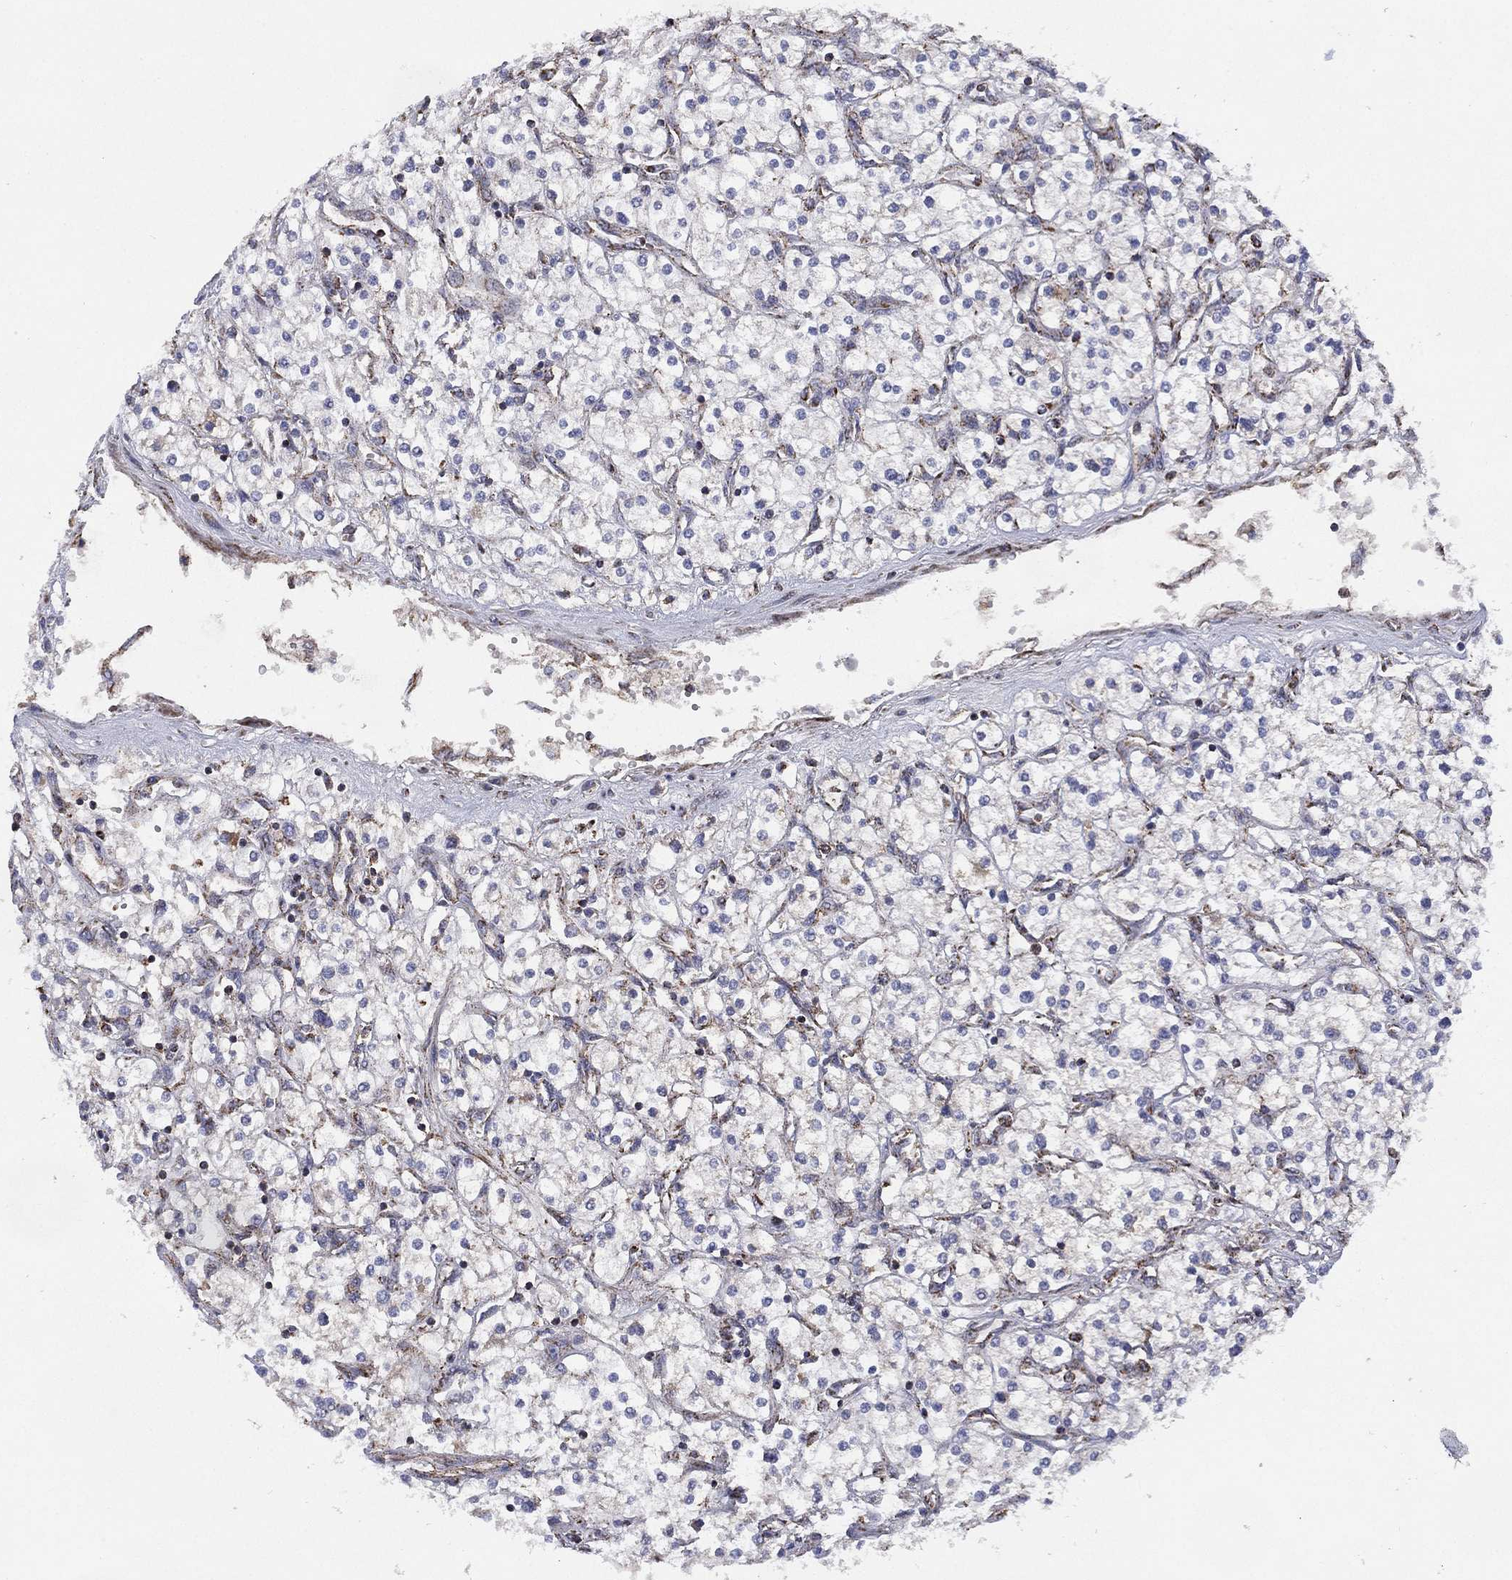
{"staining": {"intensity": "moderate", "quantity": "<25%", "location": "cytoplasmic/membranous"}, "tissue": "renal cancer", "cell_type": "Tumor cells", "image_type": "cancer", "snomed": [{"axis": "morphology", "description": "Adenocarcinoma, NOS"}, {"axis": "topography", "description": "Kidney"}], "caption": "A brown stain labels moderate cytoplasmic/membranous positivity of a protein in adenocarcinoma (renal) tumor cells. The staining was performed using DAB (3,3'-diaminobenzidine), with brown indicating positive protein expression. Nuclei are stained blue with hematoxylin.", "gene": "PPP2R5A", "patient": {"sex": "male", "age": 80}}